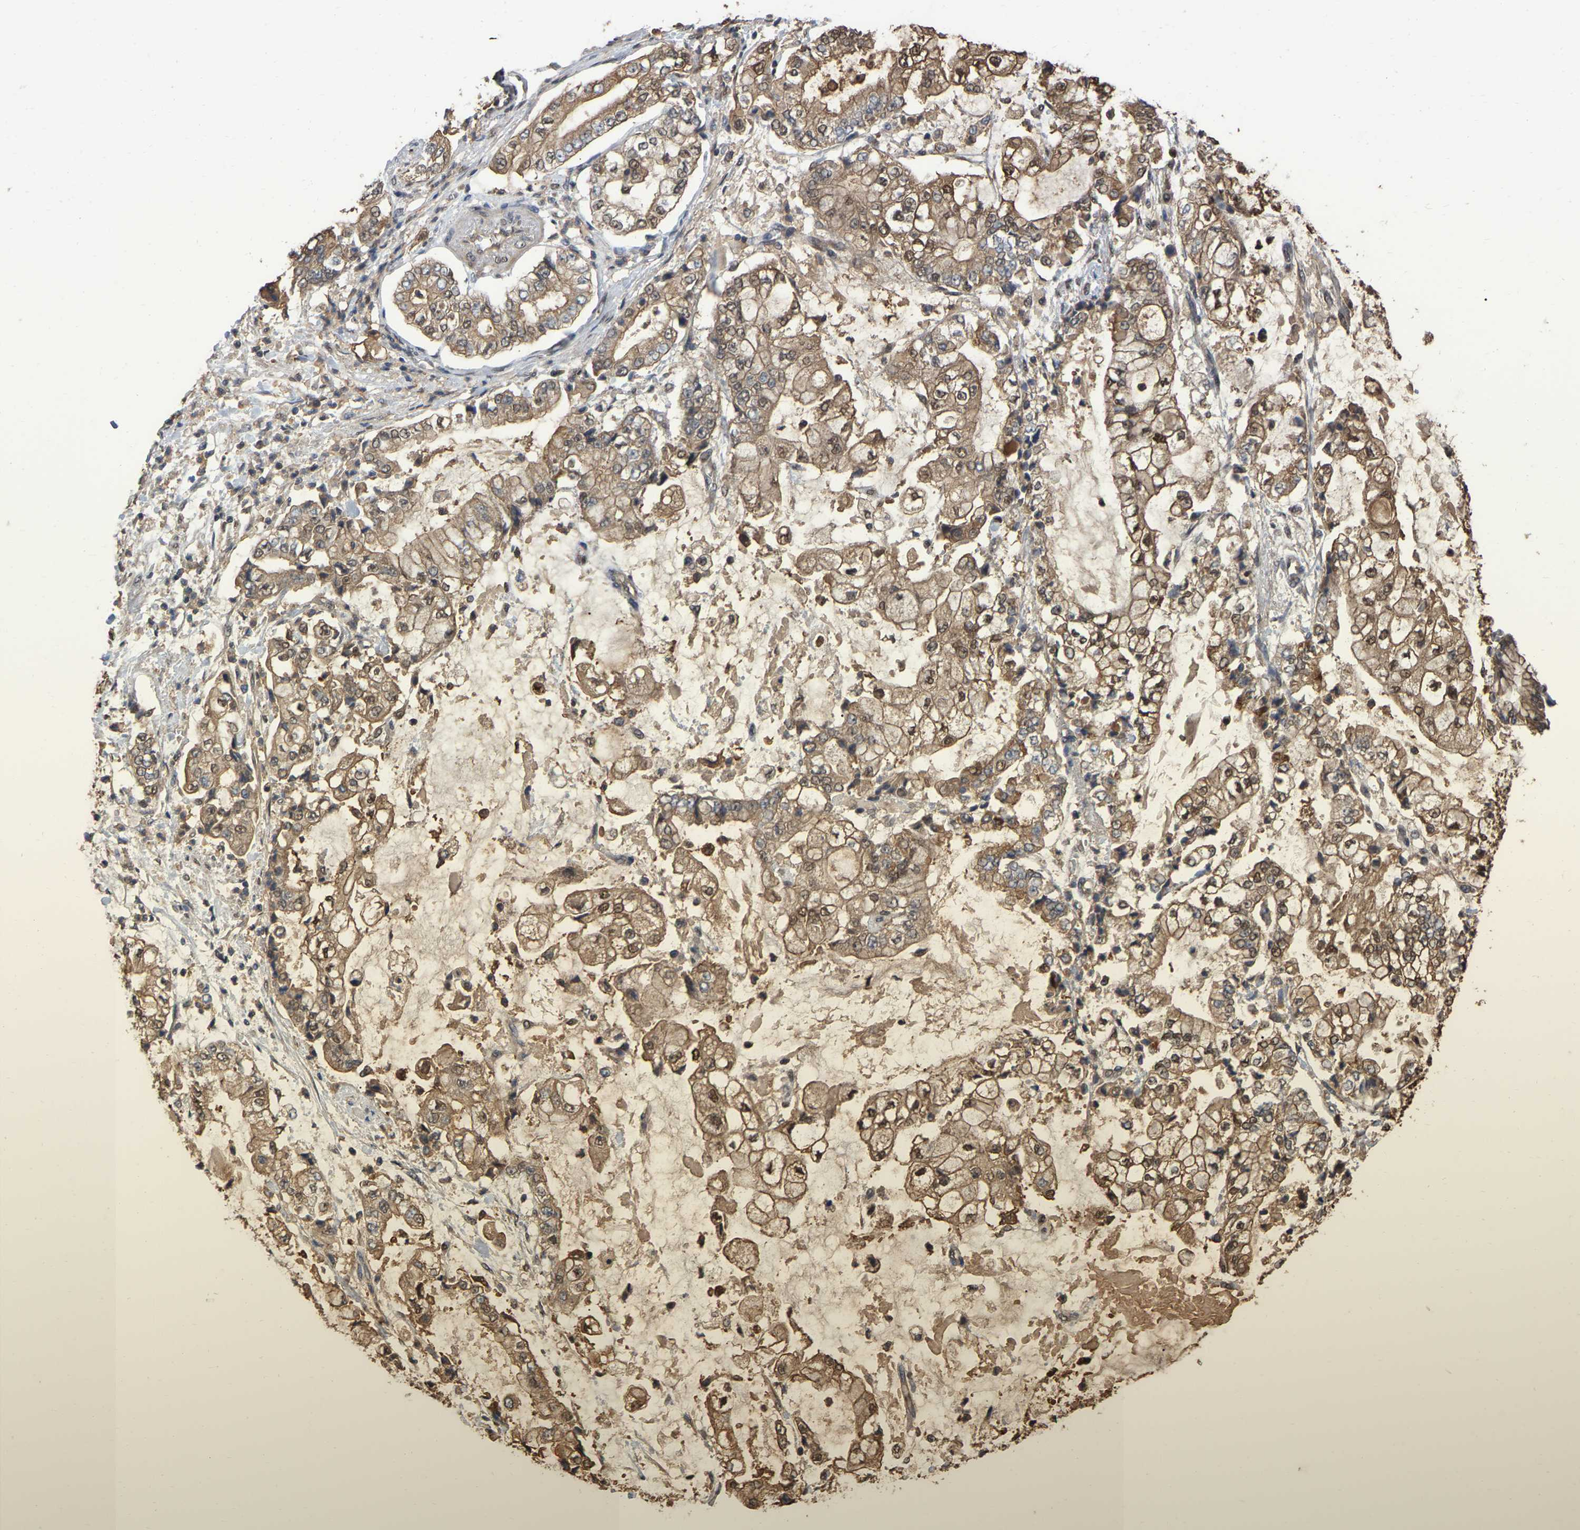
{"staining": {"intensity": "moderate", "quantity": ">75%", "location": "cytoplasmic/membranous,nuclear"}, "tissue": "stomach cancer", "cell_type": "Tumor cells", "image_type": "cancer", "snomed": [{"axis": "morphology", "description": "Adenocarcinoma, NOS"}, {"axis": "topography", "description": "Stomach"}], "caption": "Immunohistochemistry (IHC) histopathology image of stomach adenocarcinoma stained for a protein (brown), which reveals medium levels of moderate cytoplasmic/membranous and nuclear staining in about >75% of tumor cells.", "gene": "FAM219A", "patient": {"sex": "male", "age": 76}}